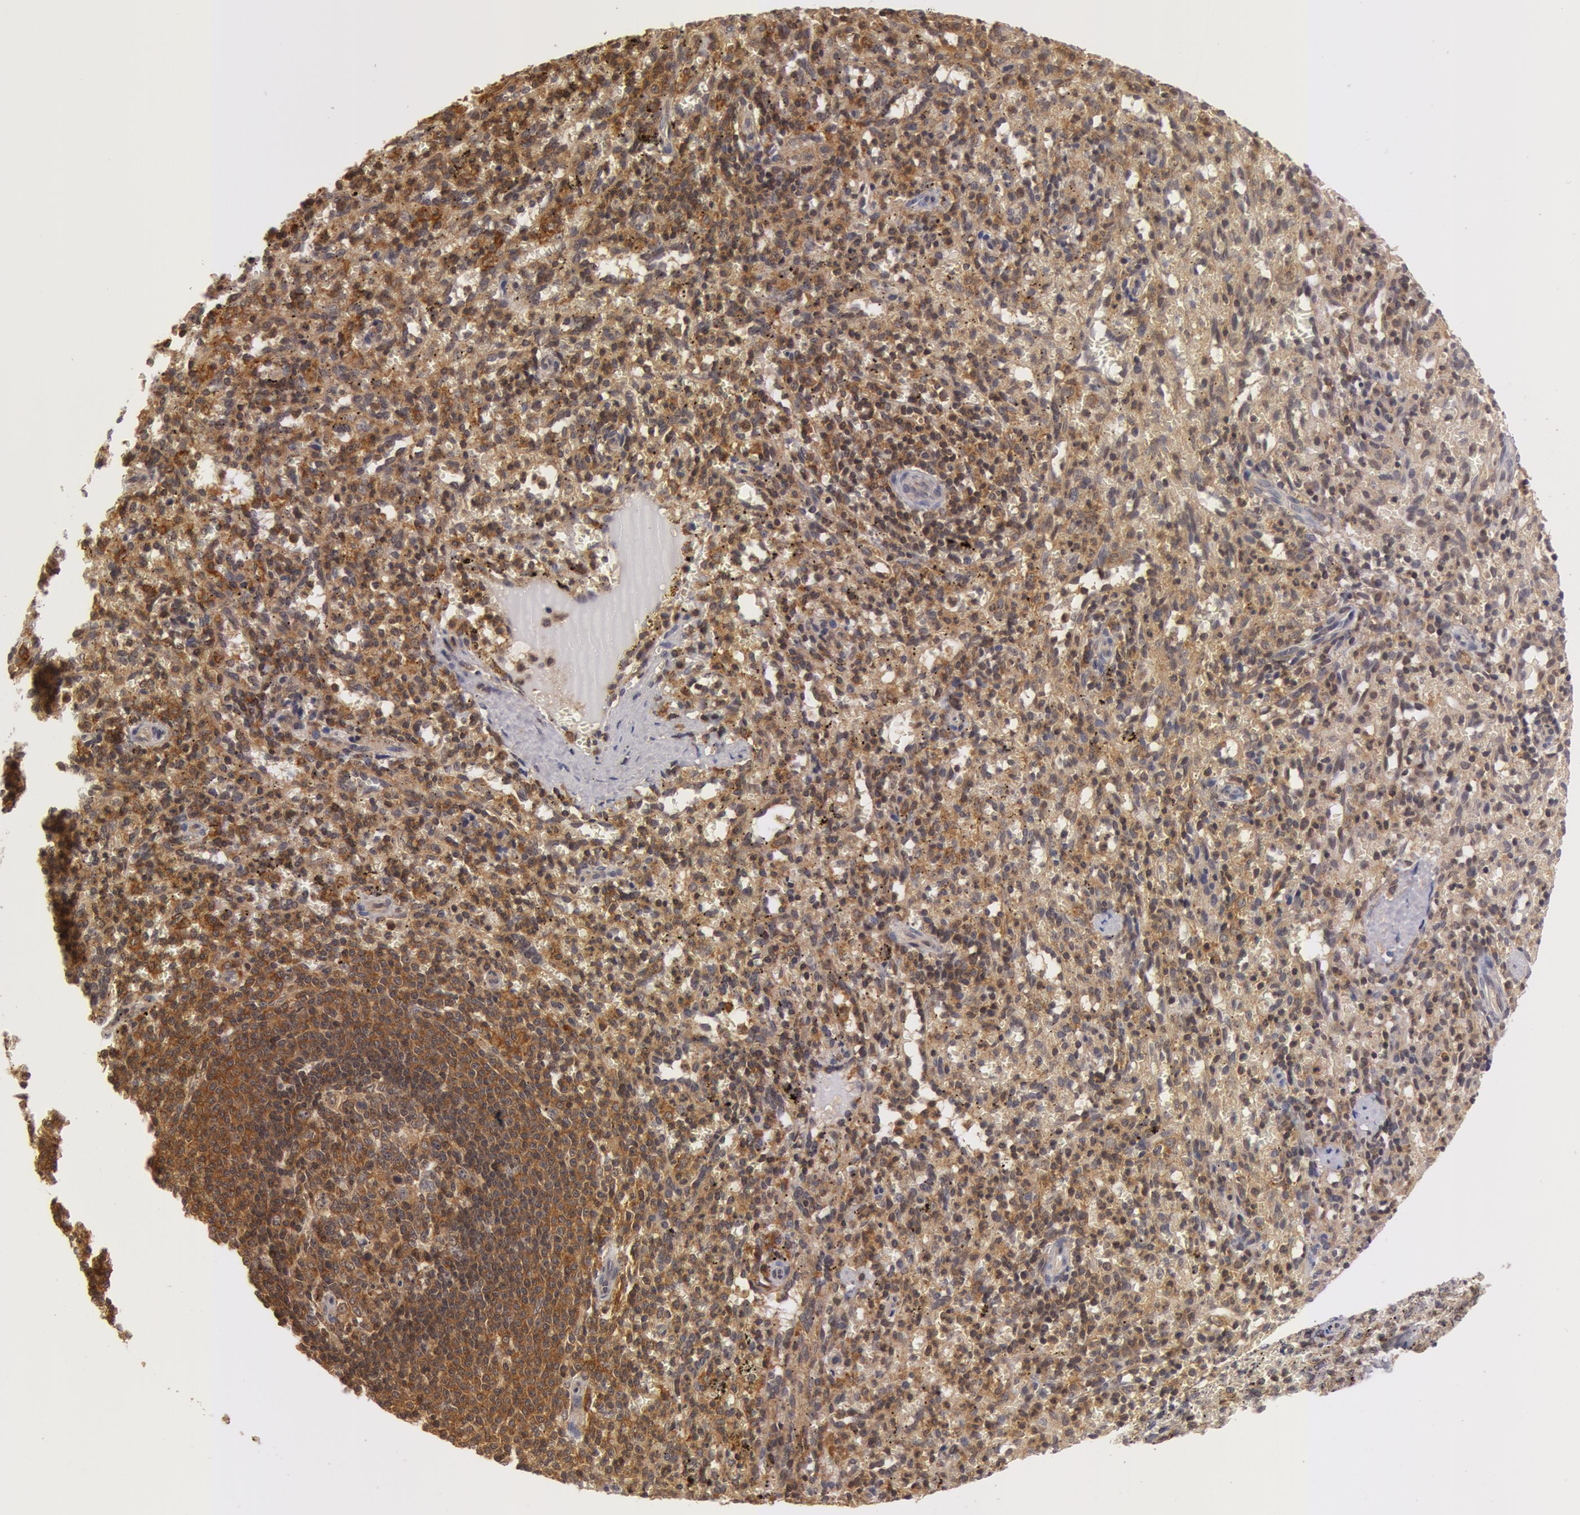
{"staining": {"intensity": "weak", "quantity": "25%-75%", "location": "nuclear"}, "tissue": "spleen", "cell_type": "Cells in red pulp", "image_type": "normal", "snomed": [{"axis": "morphology", "description": "Normal tissue, NOS"}, {"axis": "topography", "description": "Spleen"}], "caption": "Cells in red pulp demonstrate low levels of weak nuclear positivity in about 25%-75% of cells in unremarkable spleen.", "gene": "ZNF350", "patient": {"sex": "female", "age": 10}}